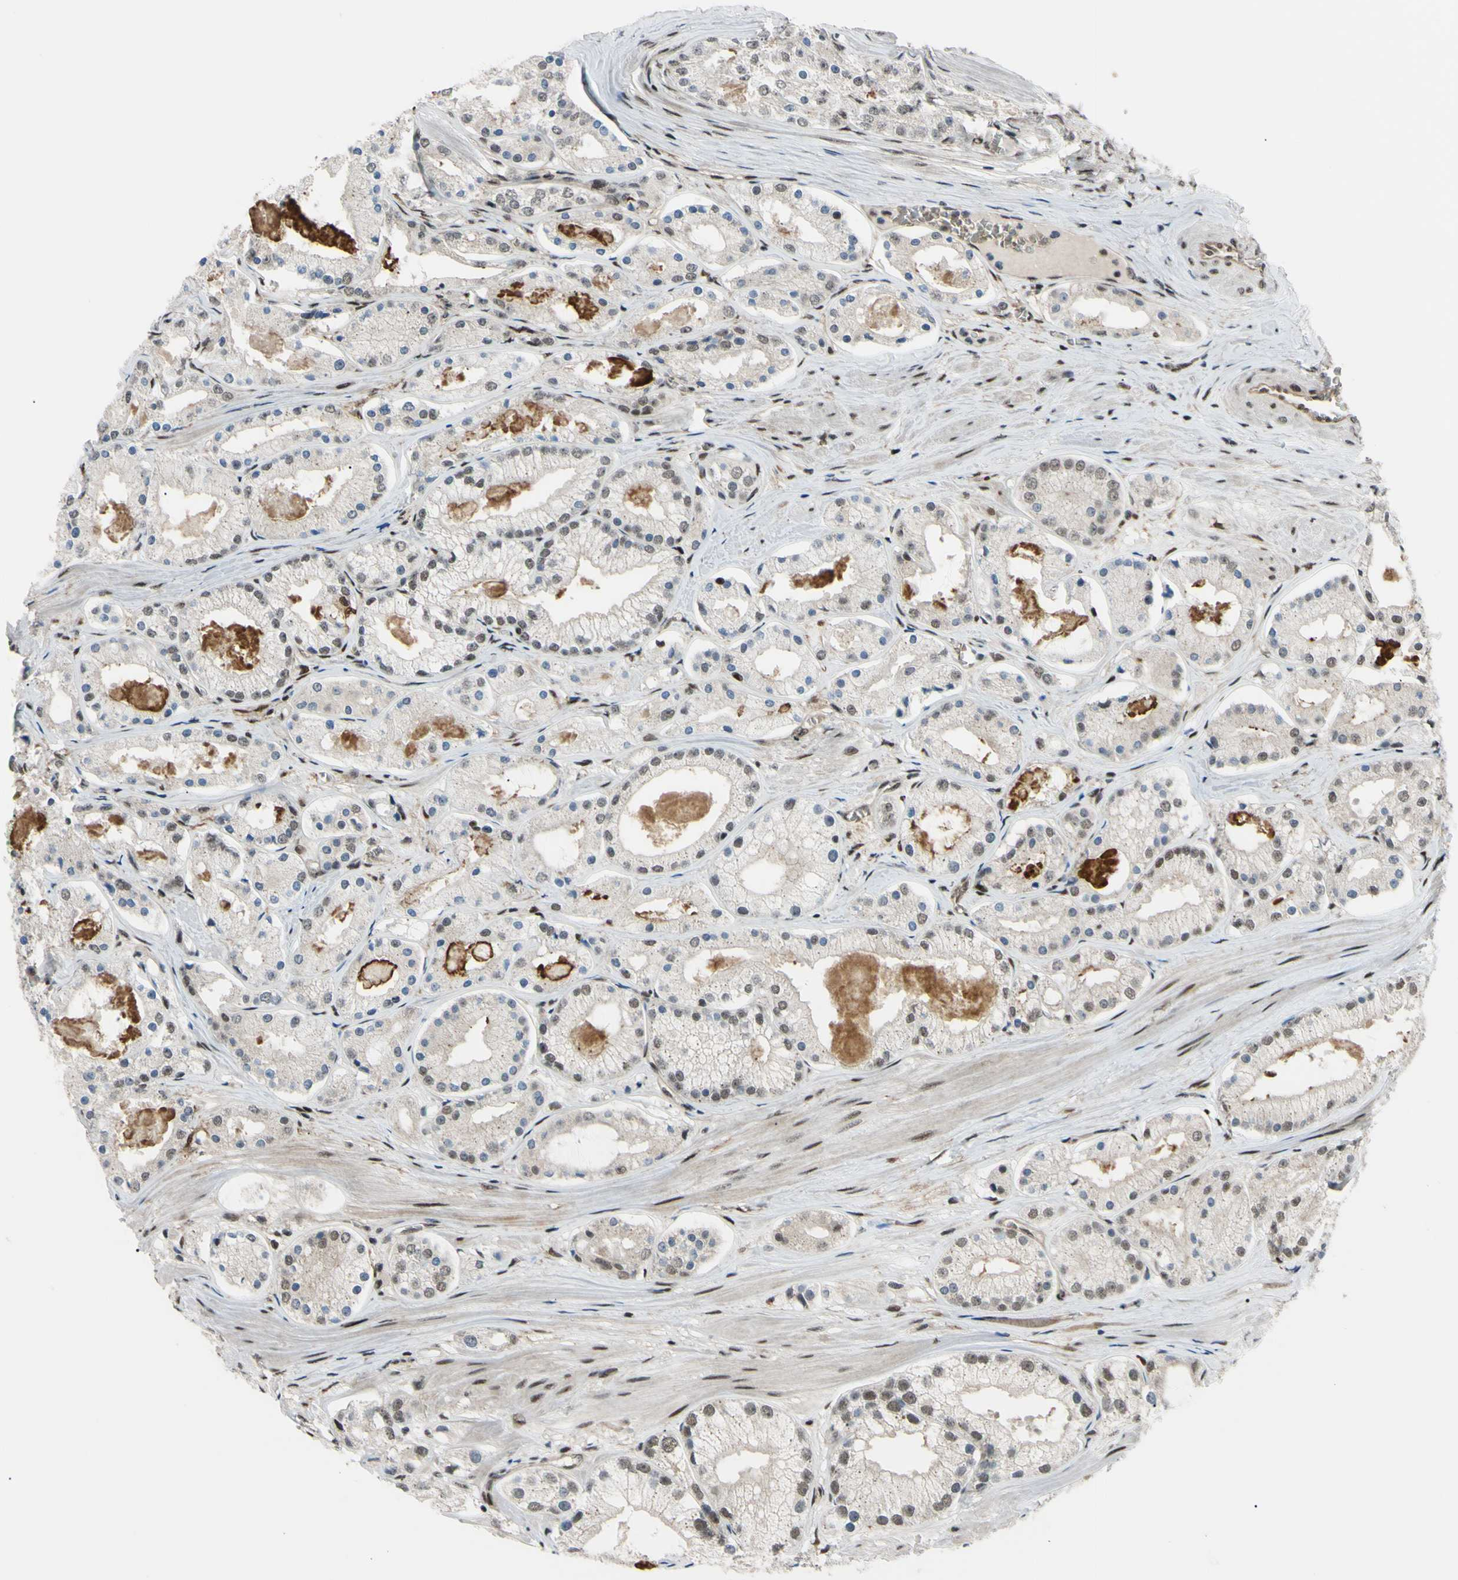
{"staining": {"intensity": "weak", "quantity": ">75%", "location": "nuclear"}, "tissue": "prostate cancer", "cell_type": "Tumor cells", "image_type": "cancer", "snomed": [{"axis": "morphology", "description": "Adenocarcinoma, High grade"}, {"axis": "topography", "description": "Prostate"}], "caption": "Immunohistochemistry image of neoplastic tissue: human prostate cancer stained using immunohistochemistry (IHC) displays low levels of weak protein expression localized specifically in the nuclear of tumor cells, appearing as a nuclear brown color.", "gene": "THAP12", "patient": {"sex": "male", "age": 66}}